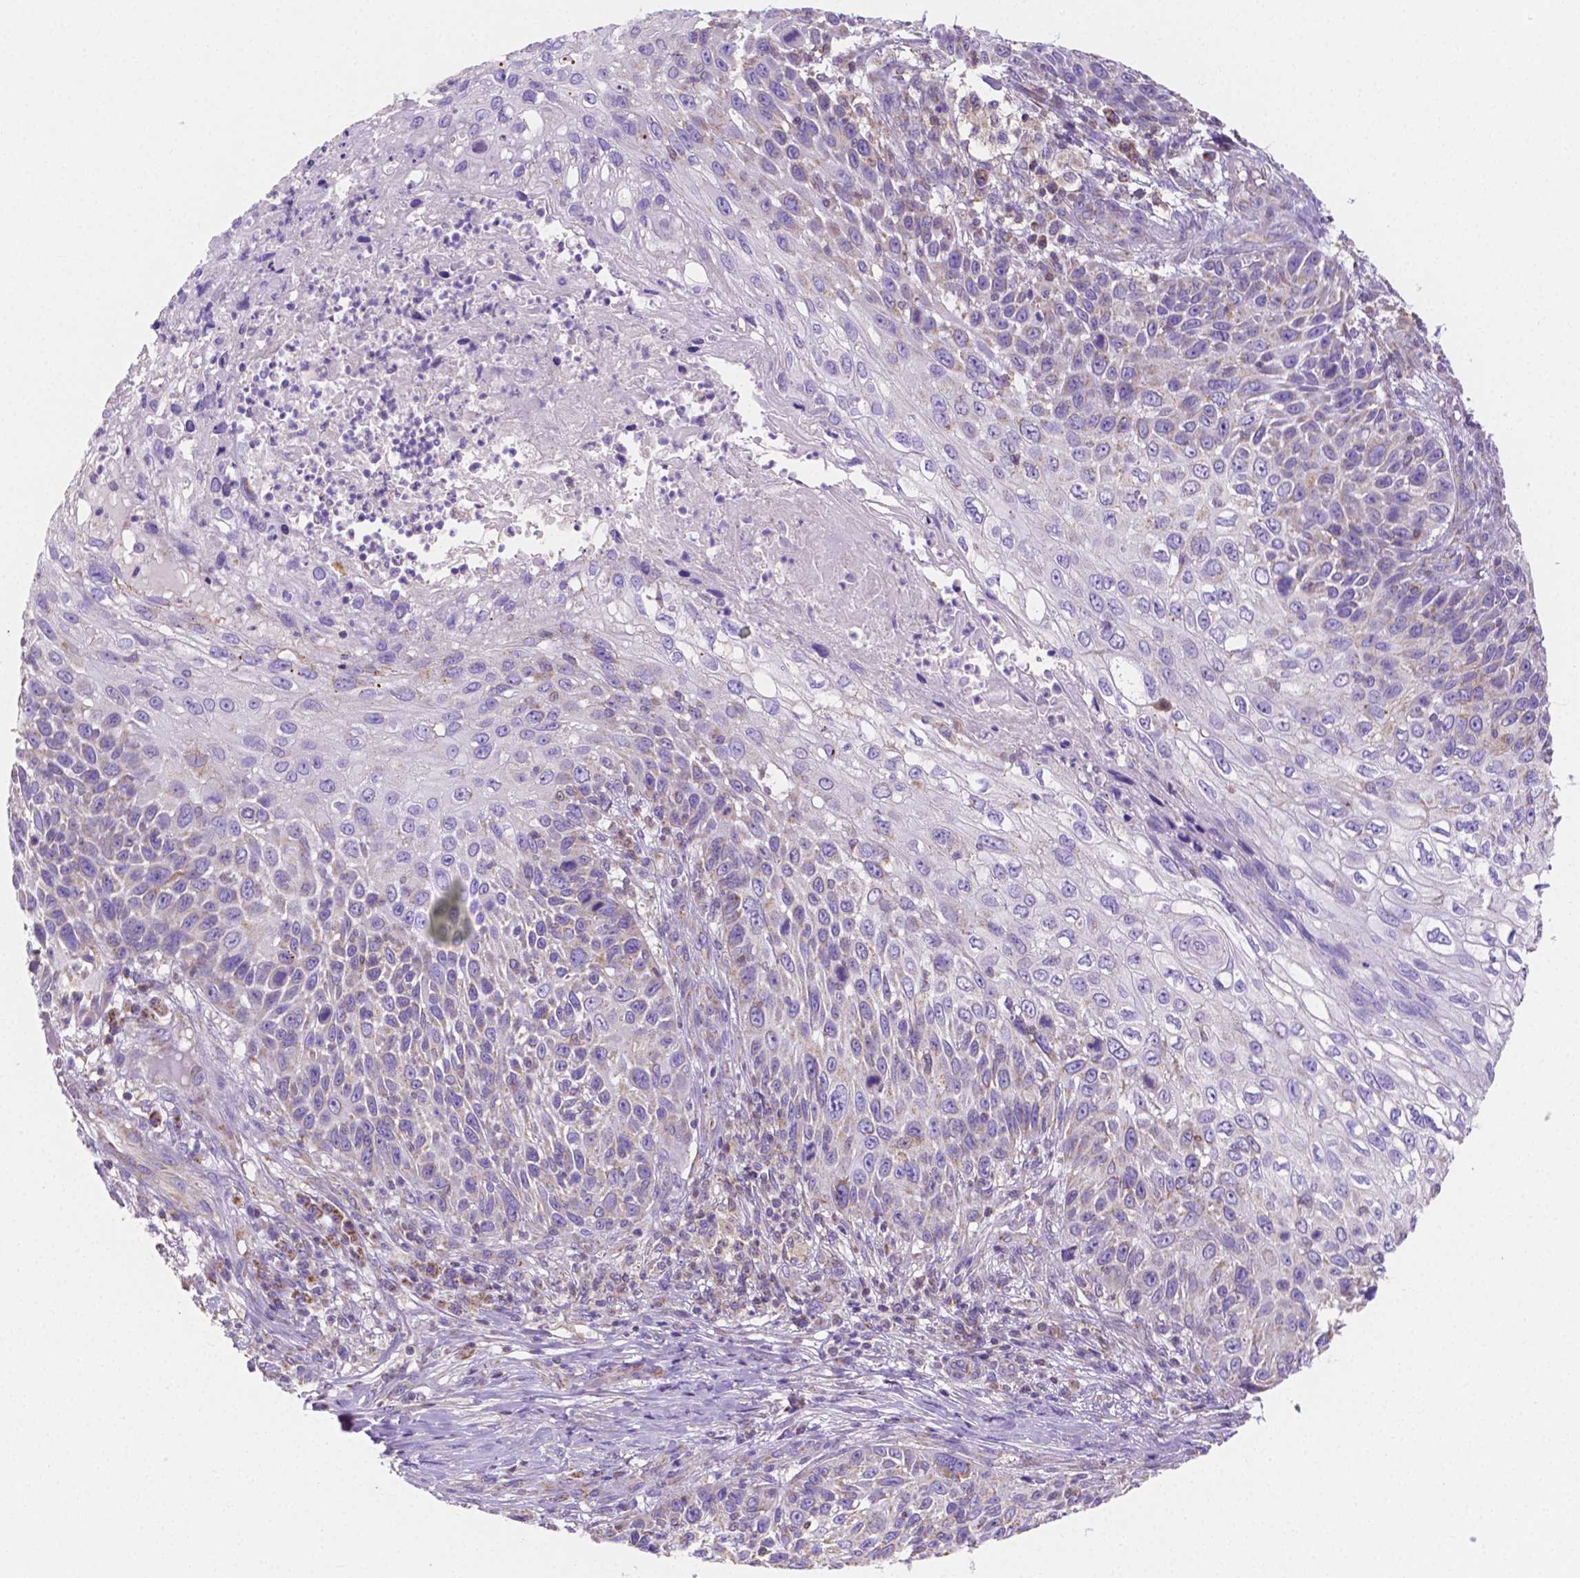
{"staining": {"intensity": "weak", "quantity": "<25%", "location": "cytoplasmic/membranous"}, "tissue": "skin cancer", "cell_type": "Tumor cells", "image_type": "cancer", "snomed": [{"axis": "morphology", "description": "Squamous cell carcinoma, NOS"}, {"axis": "topography", "description": "Skin"}], "caption": "Squamous cell carcinoma (skin) was stained to show a protein in brown. There is no significant staining in tumor cells.", "gene": "SGTB", "patient": {"sex": "male", "age": 92}}